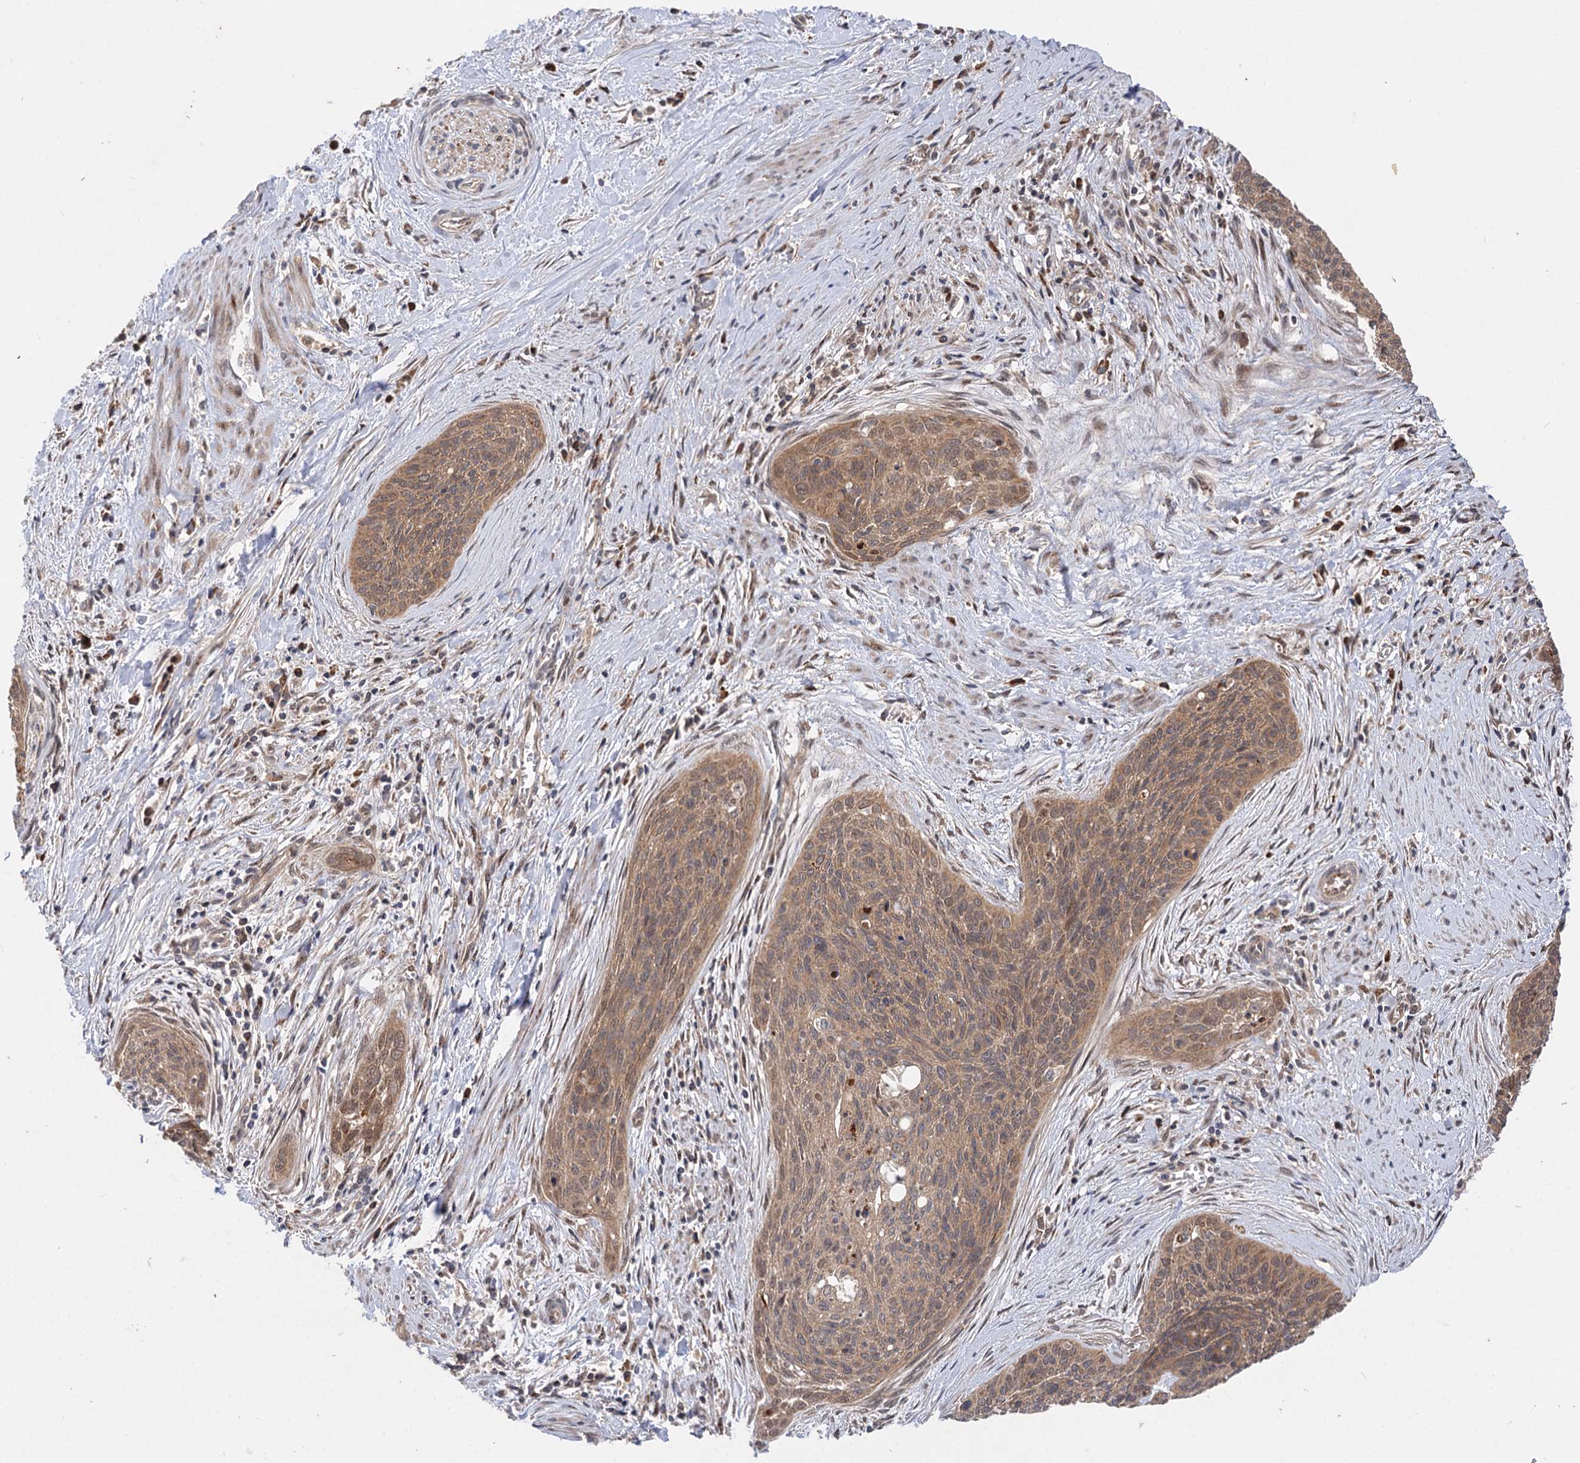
{"staining": {"intensity": "weak", "quantity": ">75%", "location": "cytoplasmic/membranous"}, "tissue": "cervical cancer", "cell_type": "Tumor cells", "image_type": "cancer", "snomed": [{"axis": "morphology", "description": "Squamous cell carcinoma, NOS"}, {"axis": "topography", "description": "Cervix"}], "caption": "The image shows a brown stain indicating the presence of a protein in the cytoplasmic/membranous of tumor cells in squamous cell carcinoma (cervical).", "gene": "FBXW8", "patient": {"sex": "female", "age": 55}}